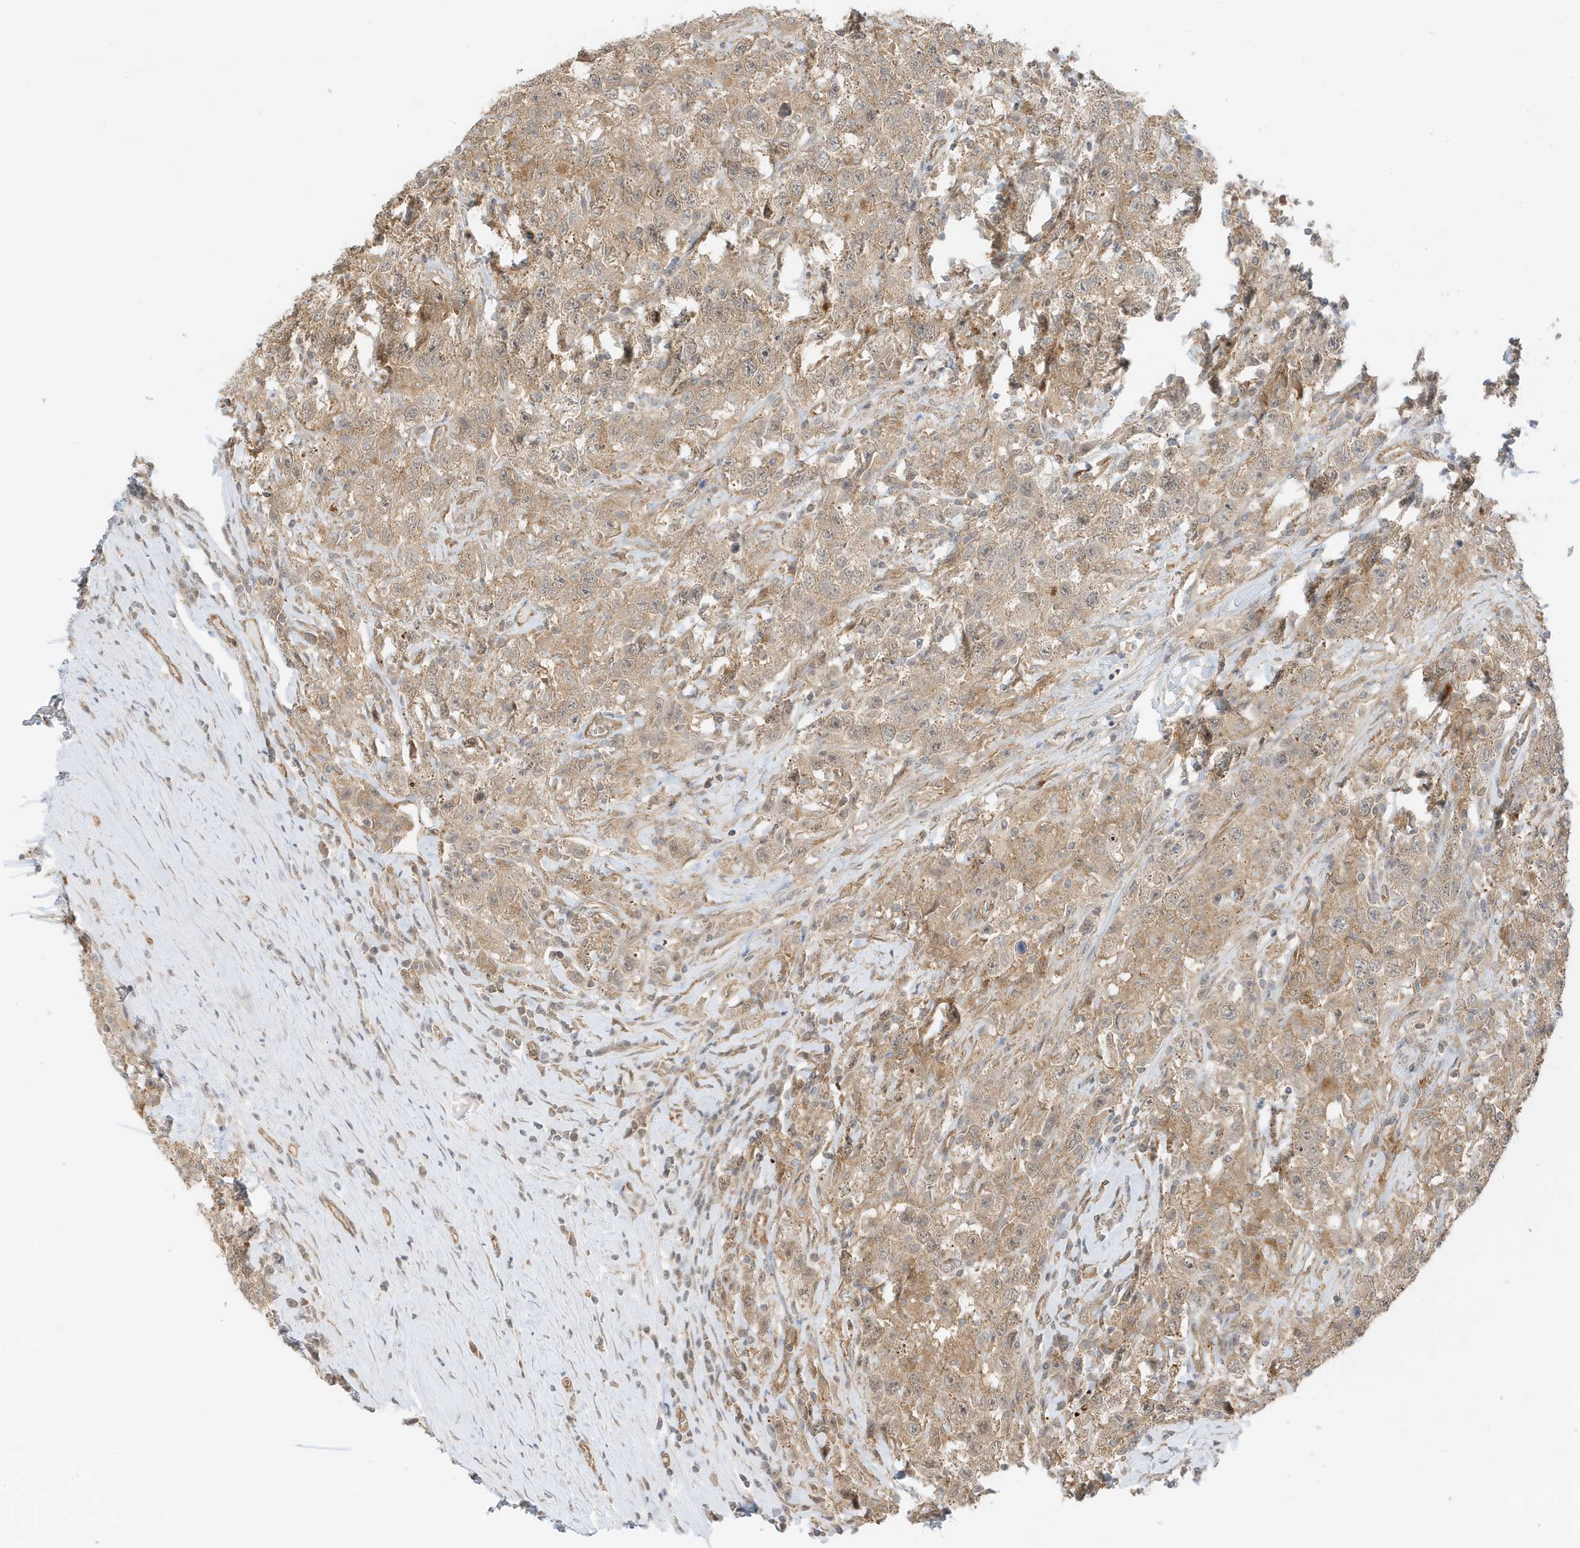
{"staining": {"intensity": "moderate", "quantity": ">75%", "location": "cytoplasmic/membranous"}, "tissue": "testis cancer", "cell_type": "Tumor cells", "image_type": "cancer", "snomed": [{"axis": "morphology", "description": "Seminoma, NOS"}, {"axis": "topography", "description": "Testis"}], "caption": "Immunohistochemical staining of testis seminoma exhibits medium levels of moderate cytoplasmic/membranous protein staining in approximately >75% of tumor cells. (Stains: DAB in brown, nuclei in blue, Microscopy: brightfield microscopy at high magnification).", "gene": "UBAP2L", "patient": {"sex": "male", "age": 41}}